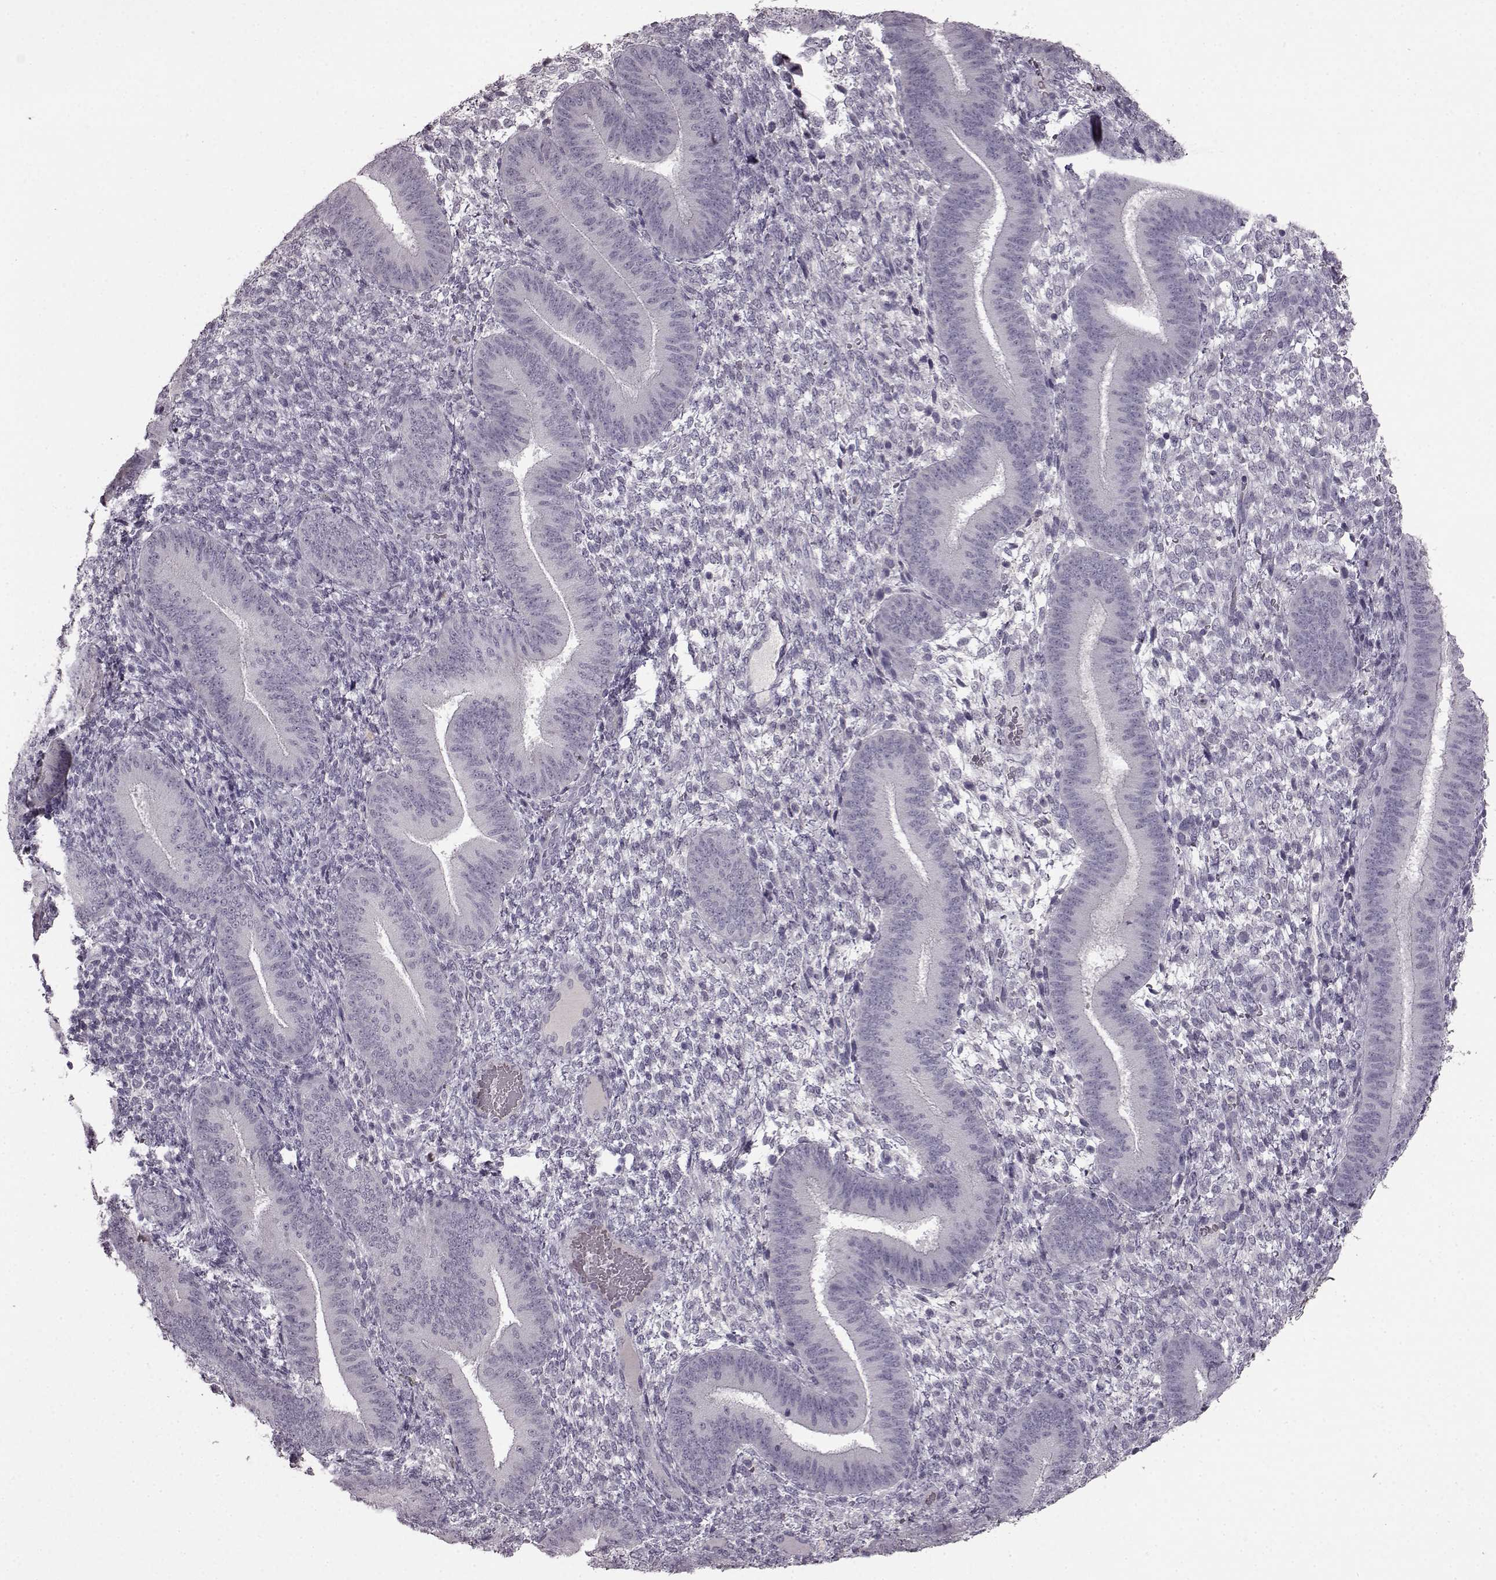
{"staining": {"intensity": "negative", "quantity": "none", "location": "none"}, "tissue": "endometrium", "cell_type": "Cells in endometrial stroma", "image_type": "normal", "snomed": [{"axis": "morphology", "description": "Normal tissue, NOS"}, {"axis": "topography", "description": "Endometrium"}], "caption": "The image displays no staining of cells in endometrial stroma in unremarkable endometrium. The staining was performed using DAB (3,3'-diaminobenzidine) to visualize the protein expression in brown, while the nuclei were stained in blue with hematoxylin (Magnification: 20x).", "gene": "LHB", "patient": {"sex": "female", "age": 39}}